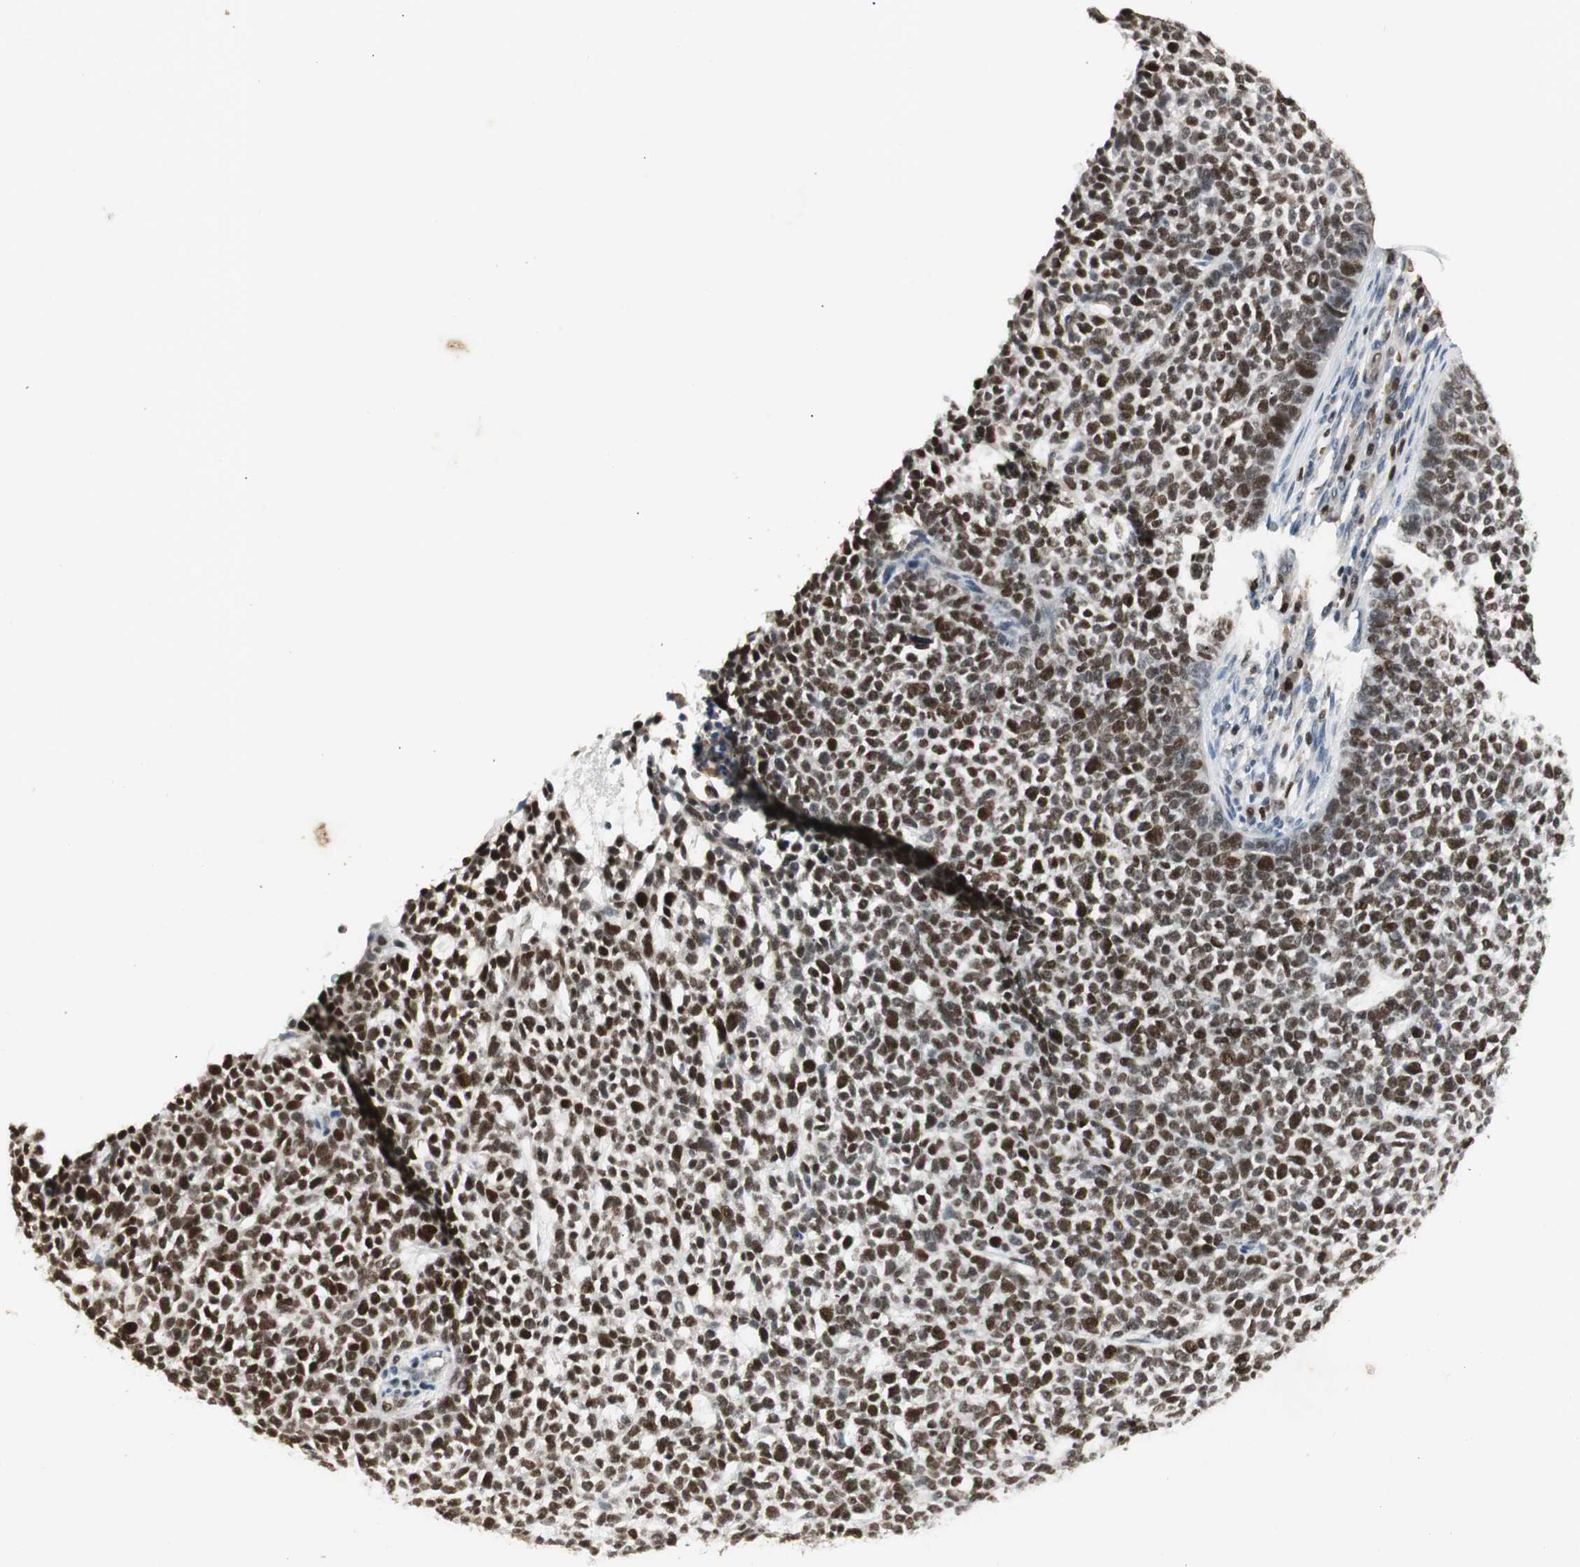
{"staining": {"intensity": "strong", "quantity": ">75%", "location": "nuclear"}, "tissue": "skin cancer", "cell_type": "Tumor cells", "image_type": "cancer", "snomed": [{"axis": "morphology", "description": "Basal cell carcinoma"}, {"axis": "topography", "description": "Skin"}], "caption": "A high amount of strong nuclear staining is seen in about >75% of tumor cells in skin cancer tissue. The protein is stained brown, and the nuclei are stained in blue (DAB (3,3'-diaminobenzidine) IHC with brightfield microscopy, high magnification).", "gene": "FEN1", "patient": {"sex": "female", "age": 84}}